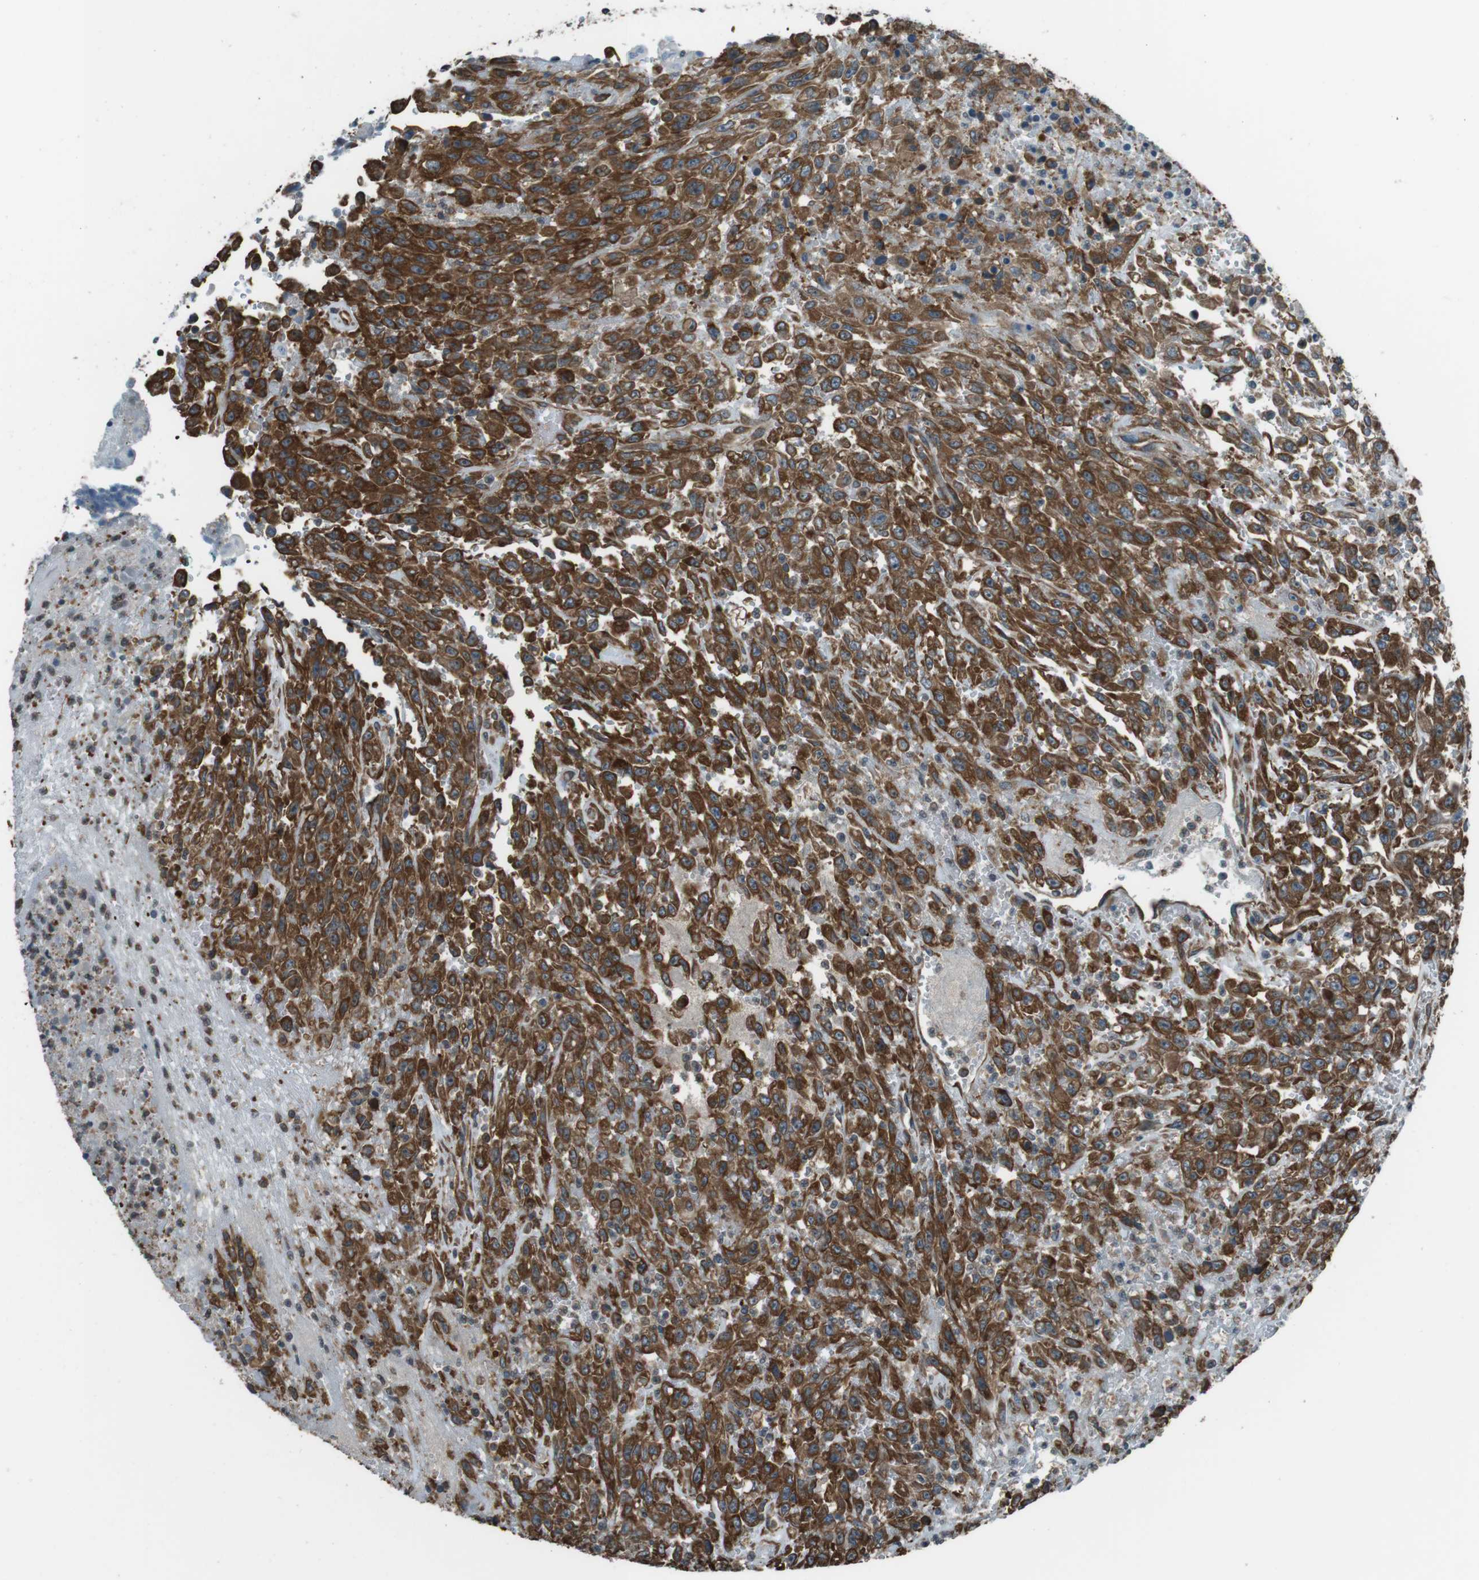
{"staining": {"intensity": "strong", "quantity": "25%-75%", "location": "cytoplasmic/membranous"}, "tissue": "urothelial cancer", "cell_type": "Tumor cells", "image_type": "cancer", "snomed": [{"axis": "morphology", "description": "Urothelial carcinoma, High grade"}, {"axis": "topography", "description": "Urinary bladder"}], "caption": "This is a photomicrograph of IHC staining of urothelial cancer, which shows strong positivity in the cytoplasmic/membranous of tumor cells.", "gene": "PA2G4", "patient": {"sex": "male", "age": 46}}